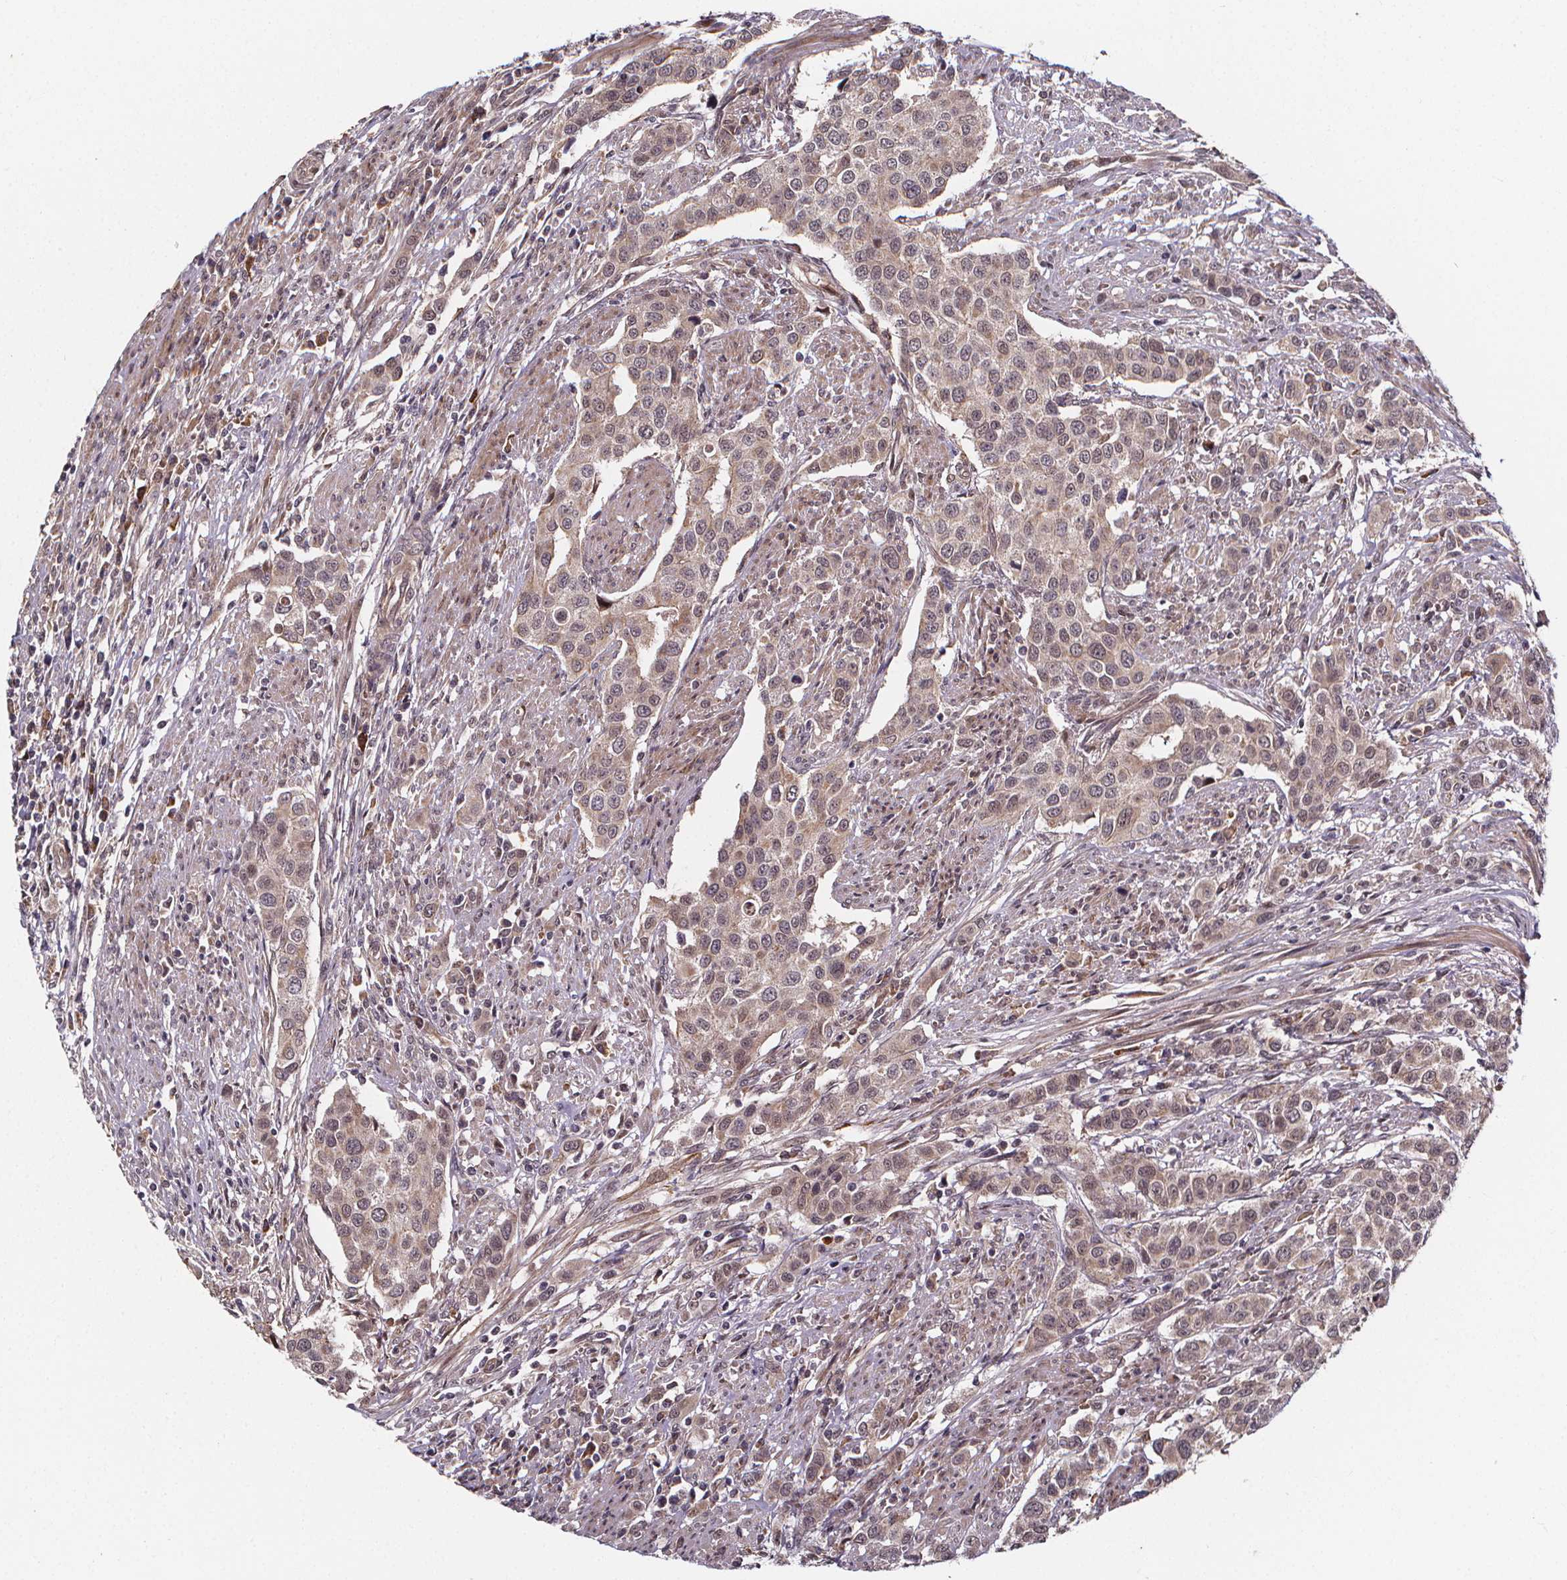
{"staining": {"intensity": "weak", "quantity": "25%-75%", "location": "cytoplasmic/membranous,nuclear"}, "tissue": "urothelial cancer", "cell_type": "Tumor cells", "image_type": "cancer", "snomed": [{"axis": "morphology", "description": "Urothelial carcinoma, High grade"}, {"axis": "topography", "description": "Urinary bladder"}], "caption": "Weak cytoplasmic/membranous and nuclear protein expression is seen in about 25%-75% of tumor cells in urothelial cancer.", "gene": "DDIT3", "patient": {"sex": "female", "age": 58}}